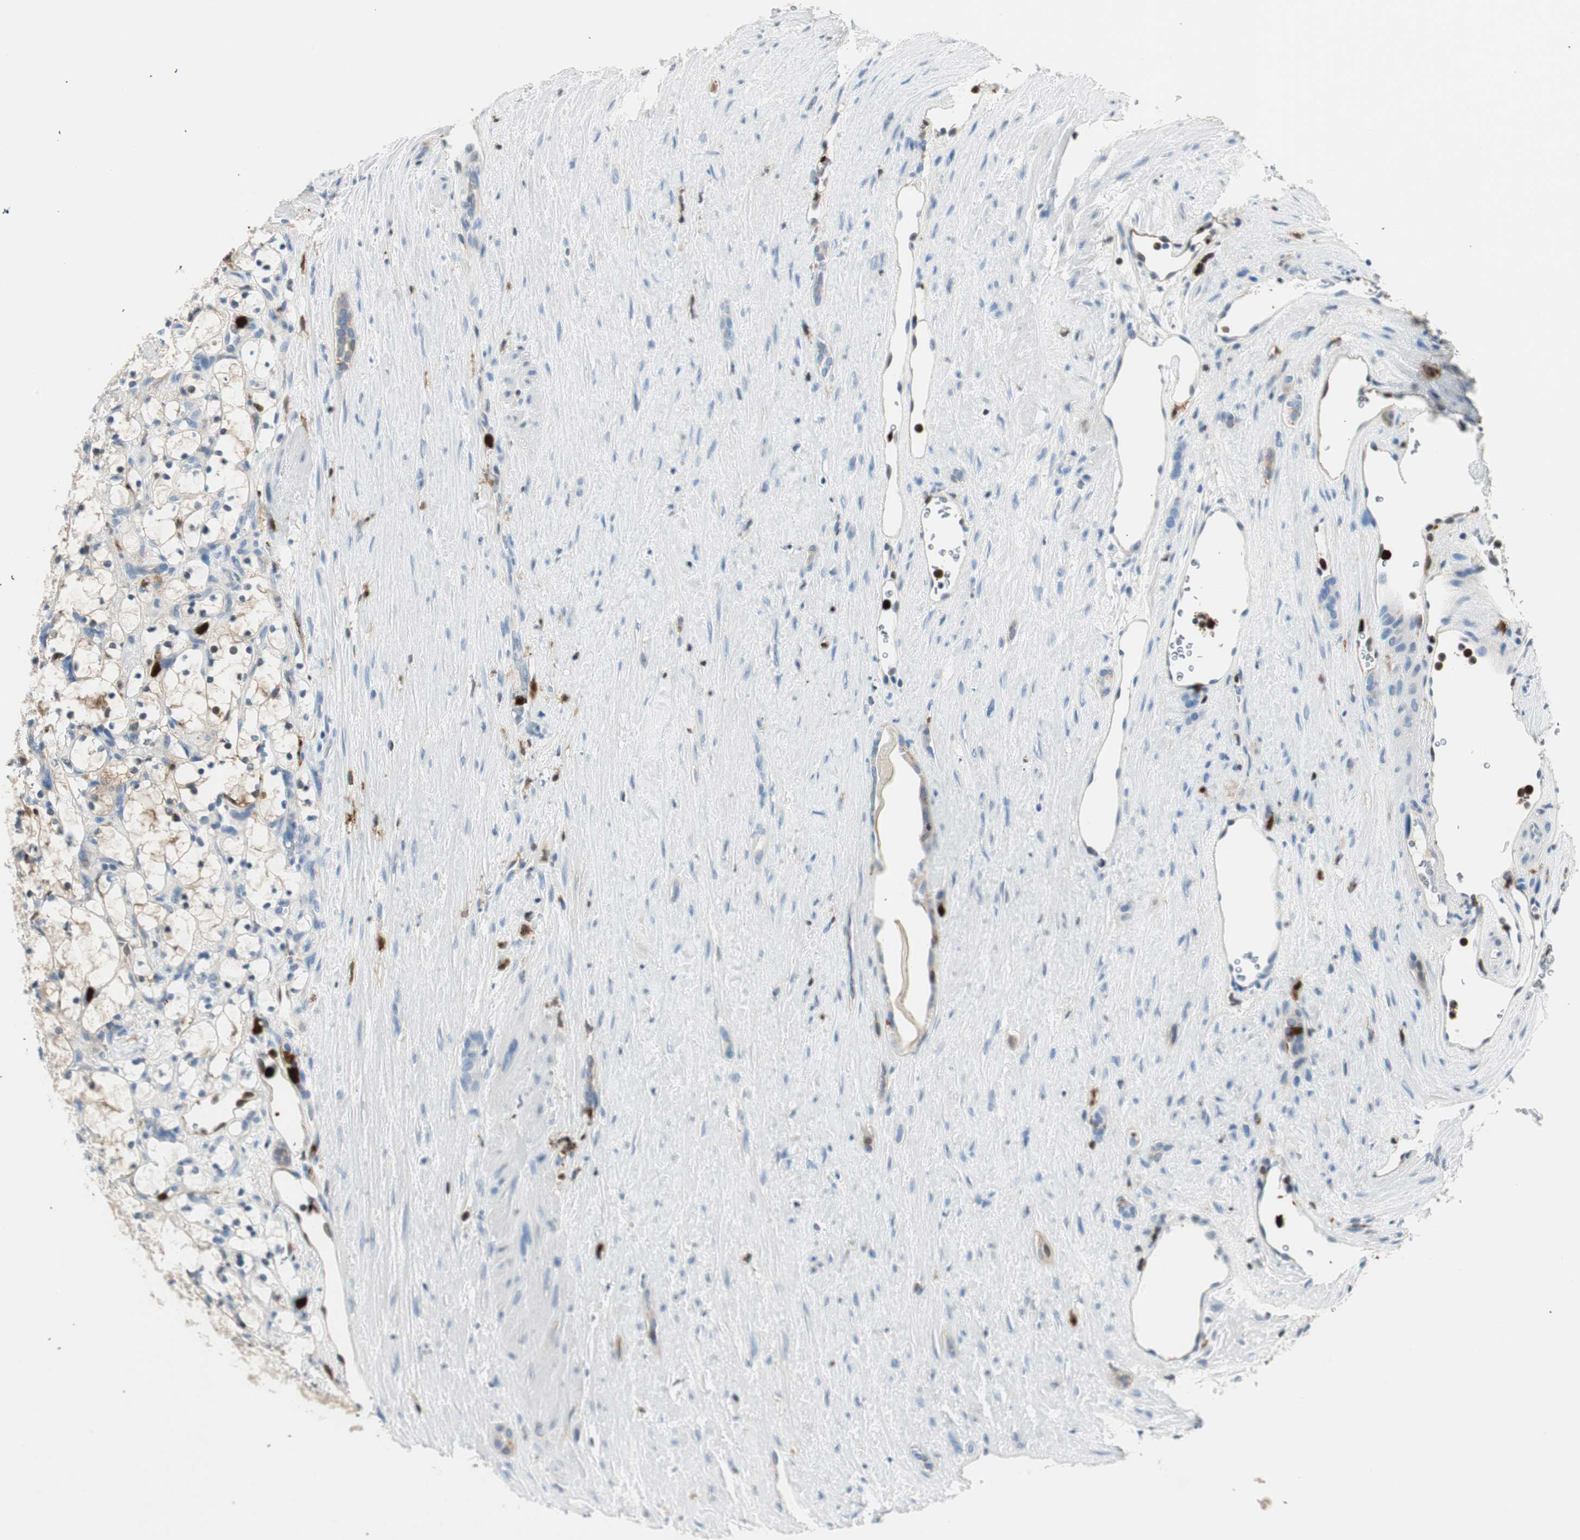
{"staining": {"intensity": "negative", "quantity": "none", "location": "none"}, "tissue": "renal cancer", "cell_type": "Tumor cells", "image_type": "cancer", "snomed": [{"axis": "morphology", "description": "Adenocarcinoma, NOS"}, {"axis": "topography", "description": "Kidney"}], "caption": "Image shows no significant protein expression in tumor cells of adenocarcinoma (renal).", "gene": "COTL1", "patient": {"sex": "female", "age": 69}}